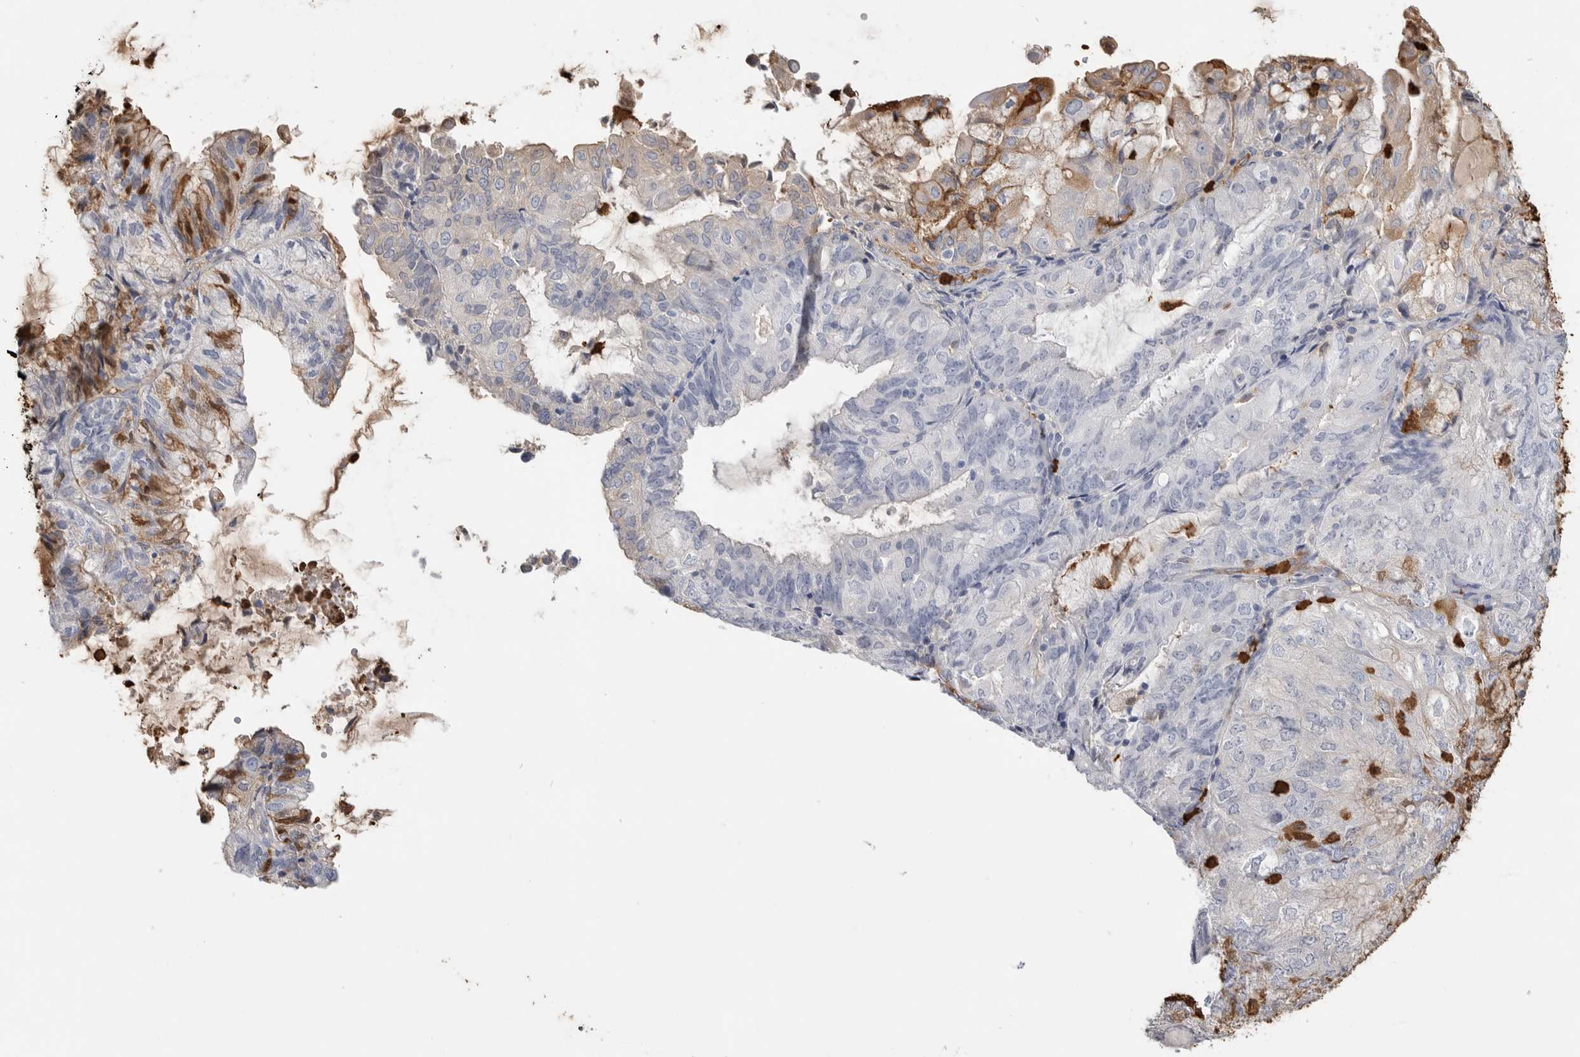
{"staining": {"intensity": "negative", "quantity": "none", "location": "none"}, "tissue": "endometrial cancer", "cell_type": "Tumor cells", "image_type": "cancer", "snomed": [{"axis": "morphology", "description": "Adenocarcinoma, NOS"}, {"axis": "topography", "description": "Endometrium"}], "caption": "Histopathology image shows no significant protein expression in tumor cells of adenocarcinoma (endometrial).", "gene": "CYB561D1", "patient": {"sex": "female", "age": 81}}